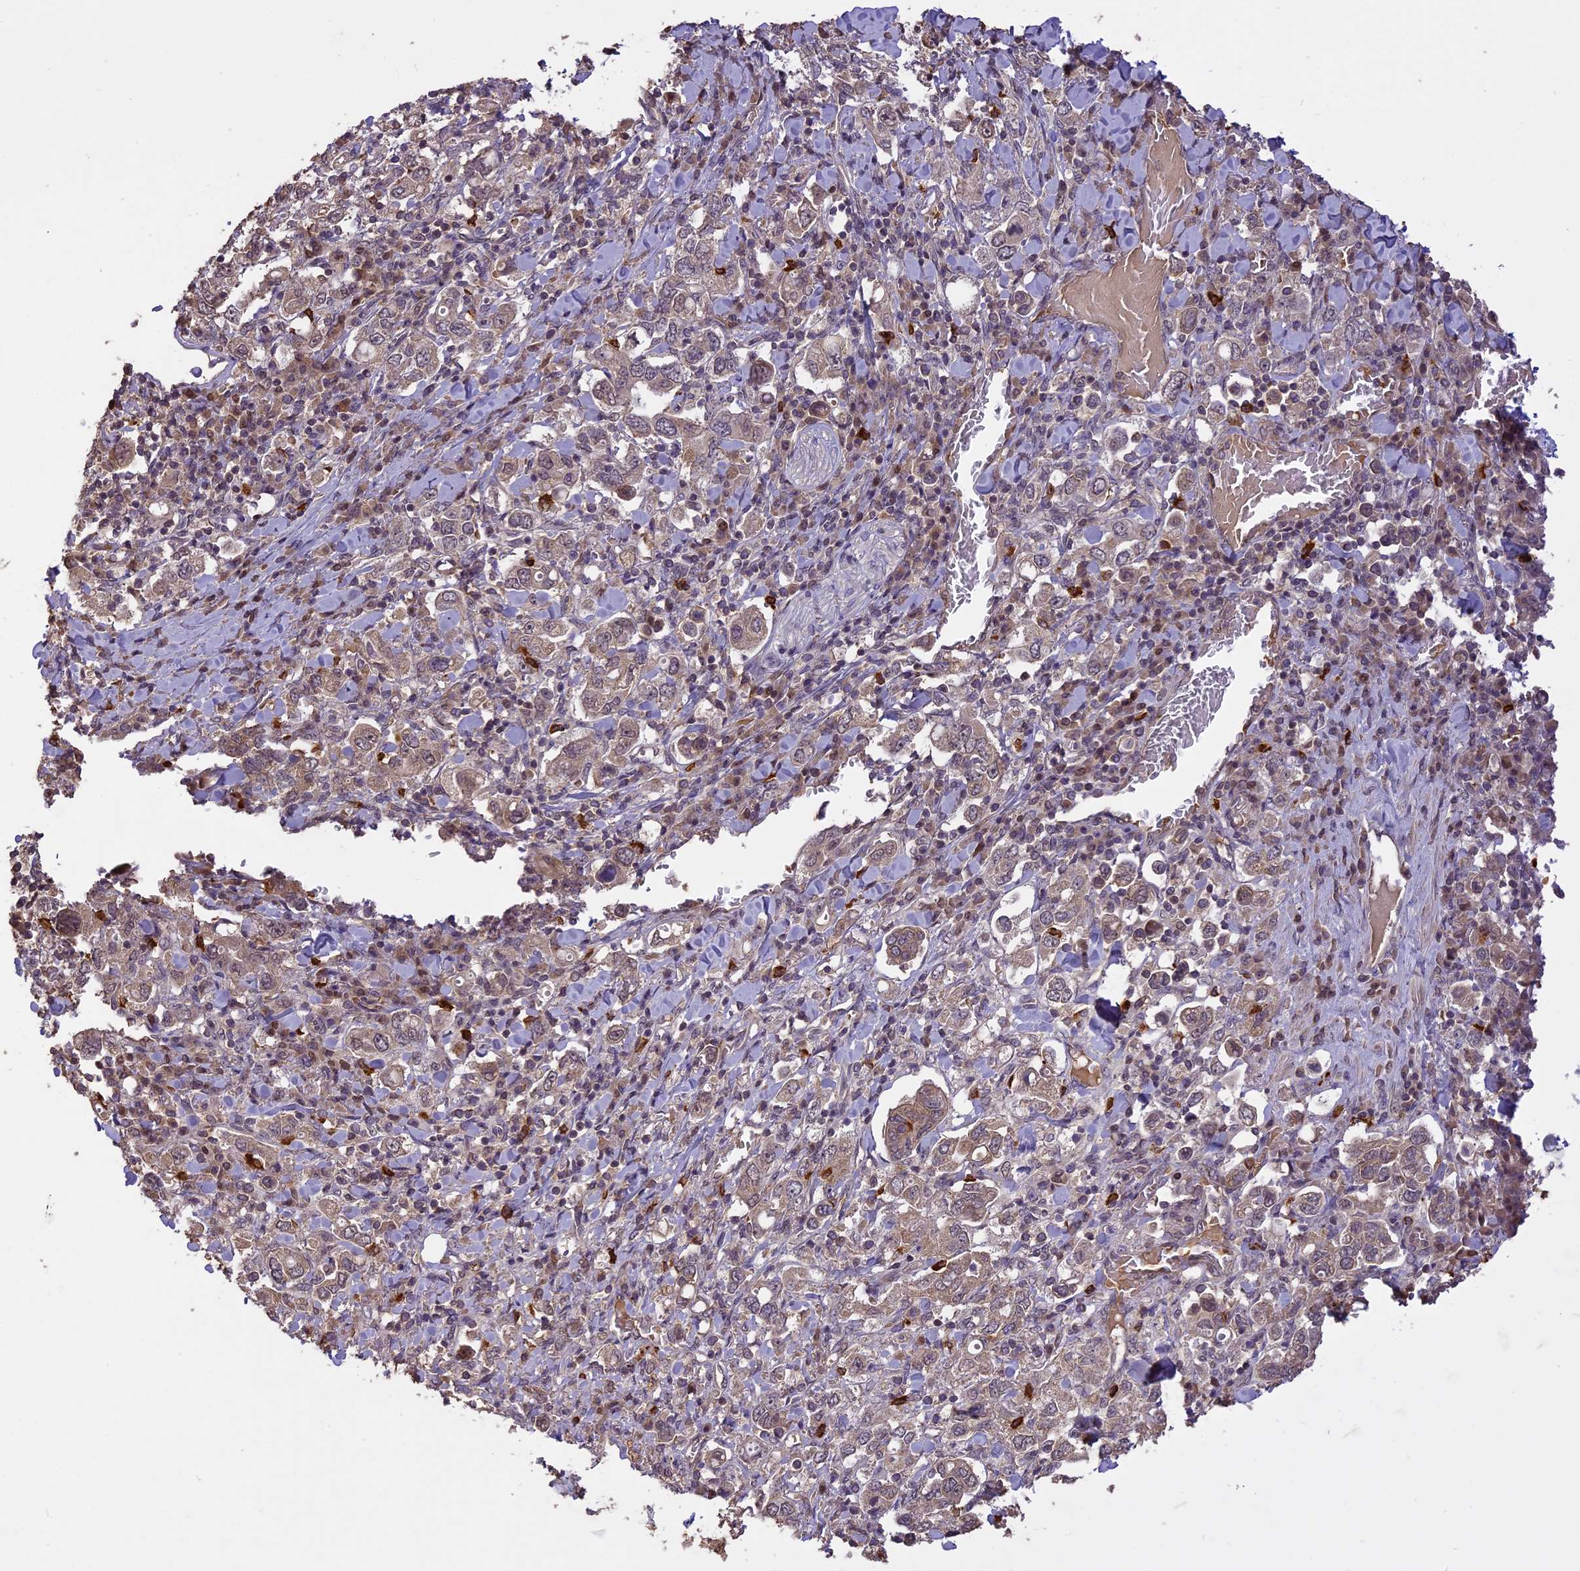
{"staining": {"intensity": "weak", "quantity": ">75%", "location": "cytoplasmic/membranous"}, "tissue": "stomach cancer", "cell_type": "Tumor cells", "image_type": "cancer", "snomed": [{"axis": "morphology", "description": "Adenocarcinoma, NOS"}, {"axis": "topography", "description": "Stomach, upper"}], "caption": "Immunohistochemistry (IHC) of human adenocarcinoma (stomach) demonstrates low levels of weak cytoplasmic/membranous positivity in about >75% of tumor cells. The staining was performed using DAB, with brown indicating positive protein expression. Nuclei are stained blue with hematoxylin.", "gene": "TIGD7", "patient": {"sex": "male", "age": 62}}